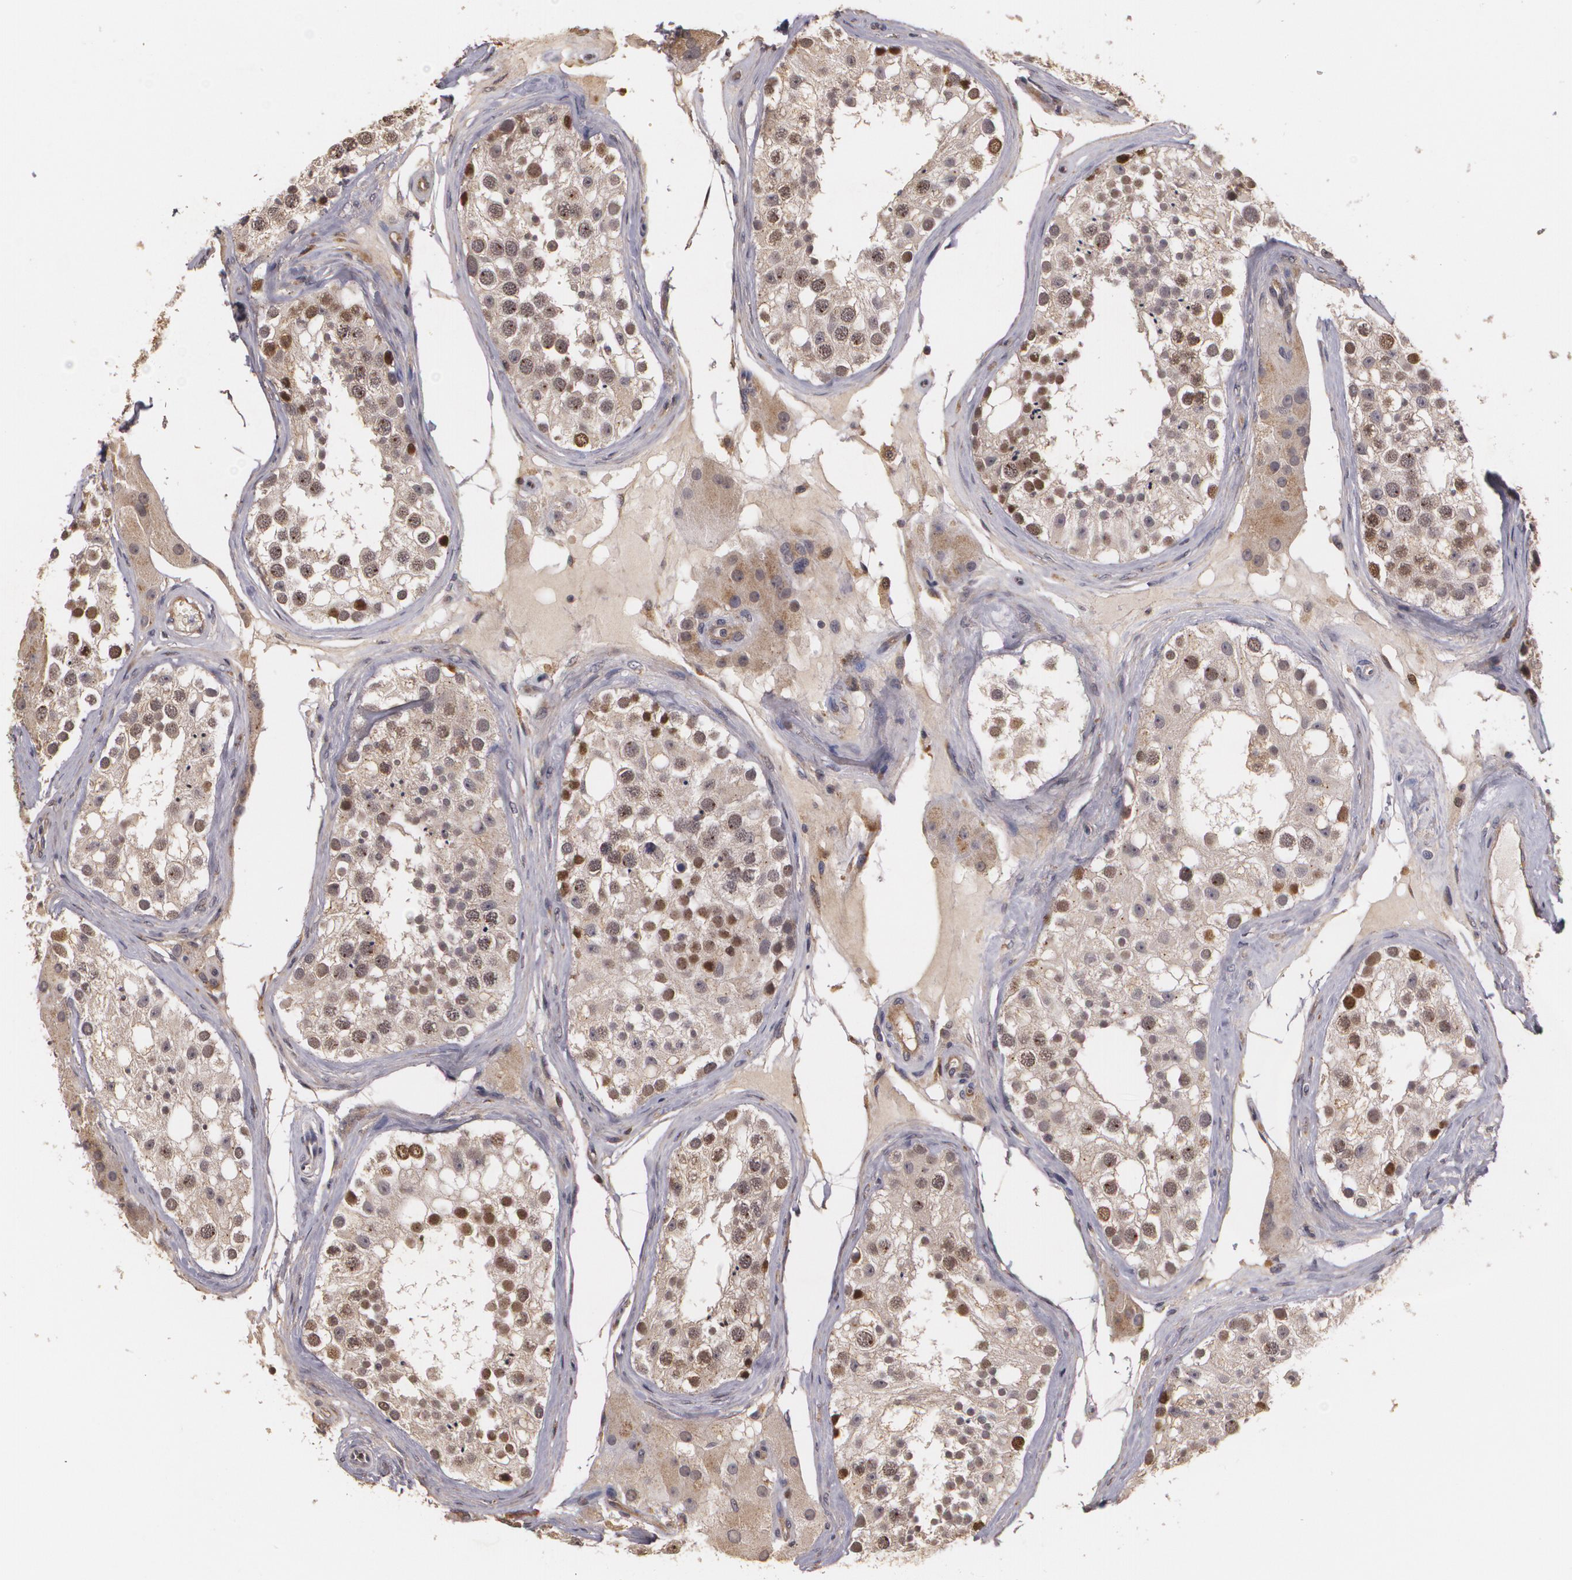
{"staining": {"intensity": "moderate", "quantity": "25%-75%", "location": "cytoplasmic/membranous,nuclear"}, "tissue": "testis", "cell_type": "Cells in seminiferous ducts", "image_type": "normal", "snomed": [{"axis": "morphology", "description": "Normal tissue, NOS"}, {"axis": "topography", "description": "Testis"}], "caption": "DAB (3,3'-diaminobenzidine) immunohistochemical staining of benign testis shows moderate cytoplasmic/membranous,nuclear protein positivity in about 25%-75% of cells in seminiferous ducts. (brown staining indicates protein expression, while blue staining denotes nuclei).", "gene": "BRCA1", "patient": {"sex": "male", "age": 68}}